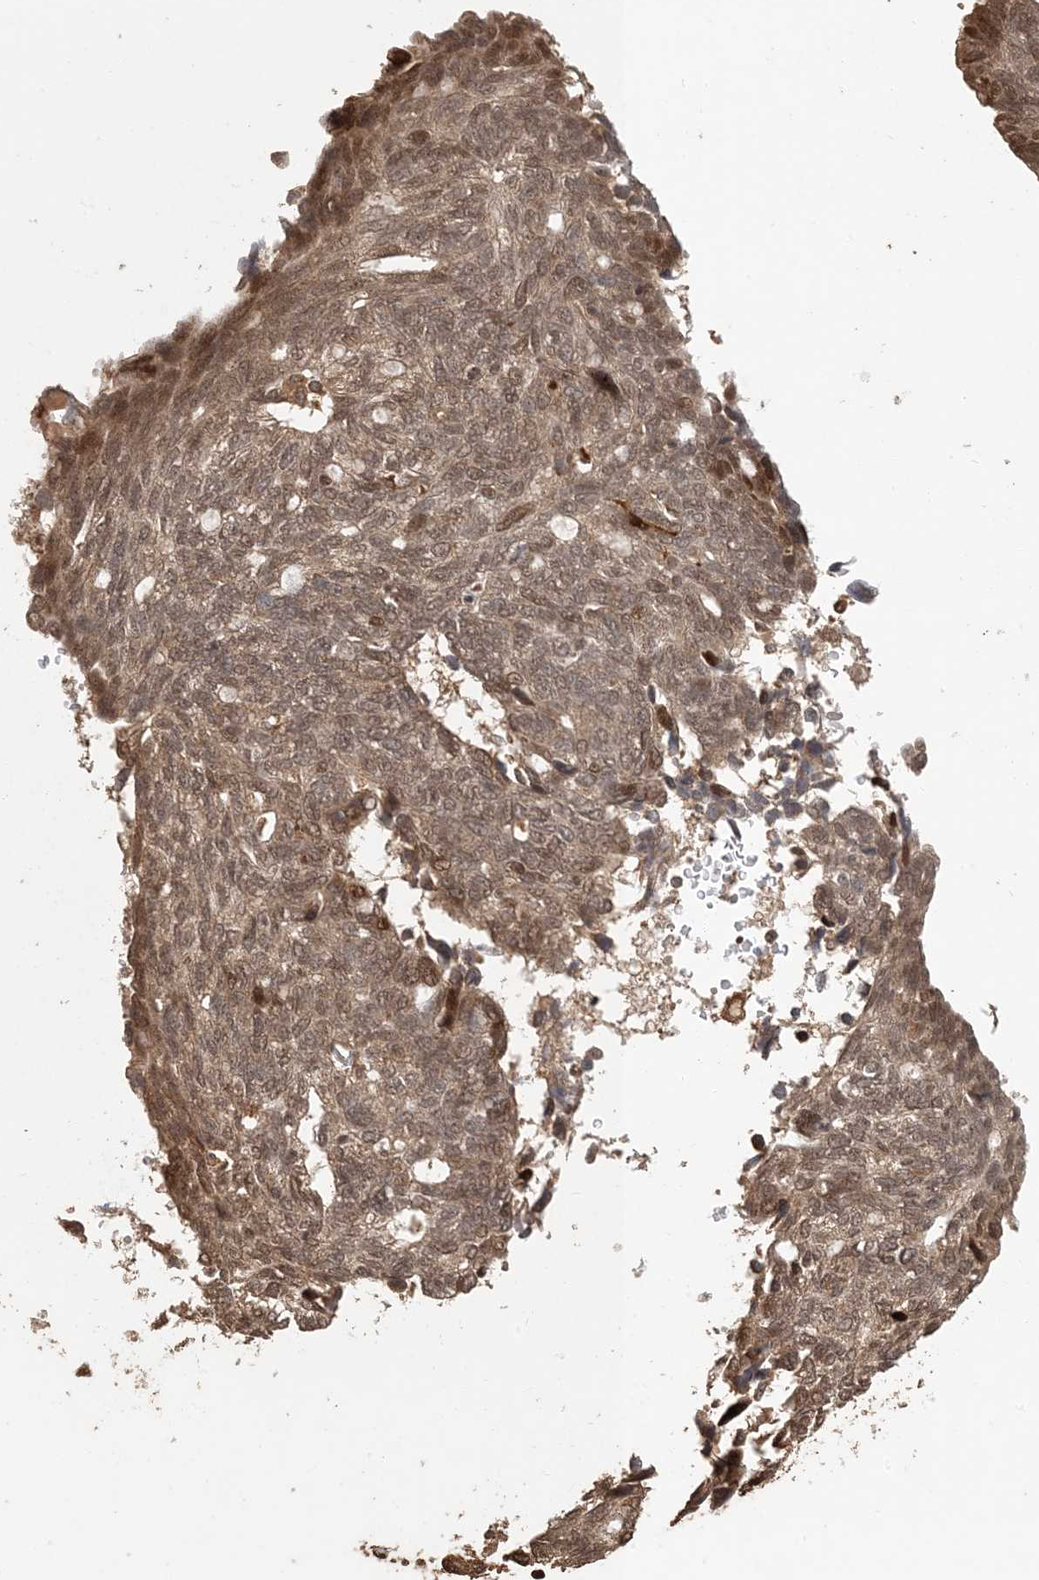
{"staining": {"intensity": "moderate", "quantity": ">75%", "location": "cytoplasmic/membranous,nuclear"}, "tissue": "ovarian cancer", "cell_type": "Tumor cells", "image_type": "cancer", "snomed": [{"axis": "morphology", "description": "Cystadenocarcinoma, serous, NOS"}, {"axis": "topography", "description": "Ovary"}], "caption": "The image displays a brown stain indicating the presence of a protein in the cytoplasmic/membranous and nuclear of tumor cells in serous cystadenocarcinoma (ovarian). The protein is stained brown, and the nuclei are stained in blue (DAB IHC with brightfield microscopy, high magnification).", "gene": "ATP13A2", "patient": {"sex": "female", "age": 79}}